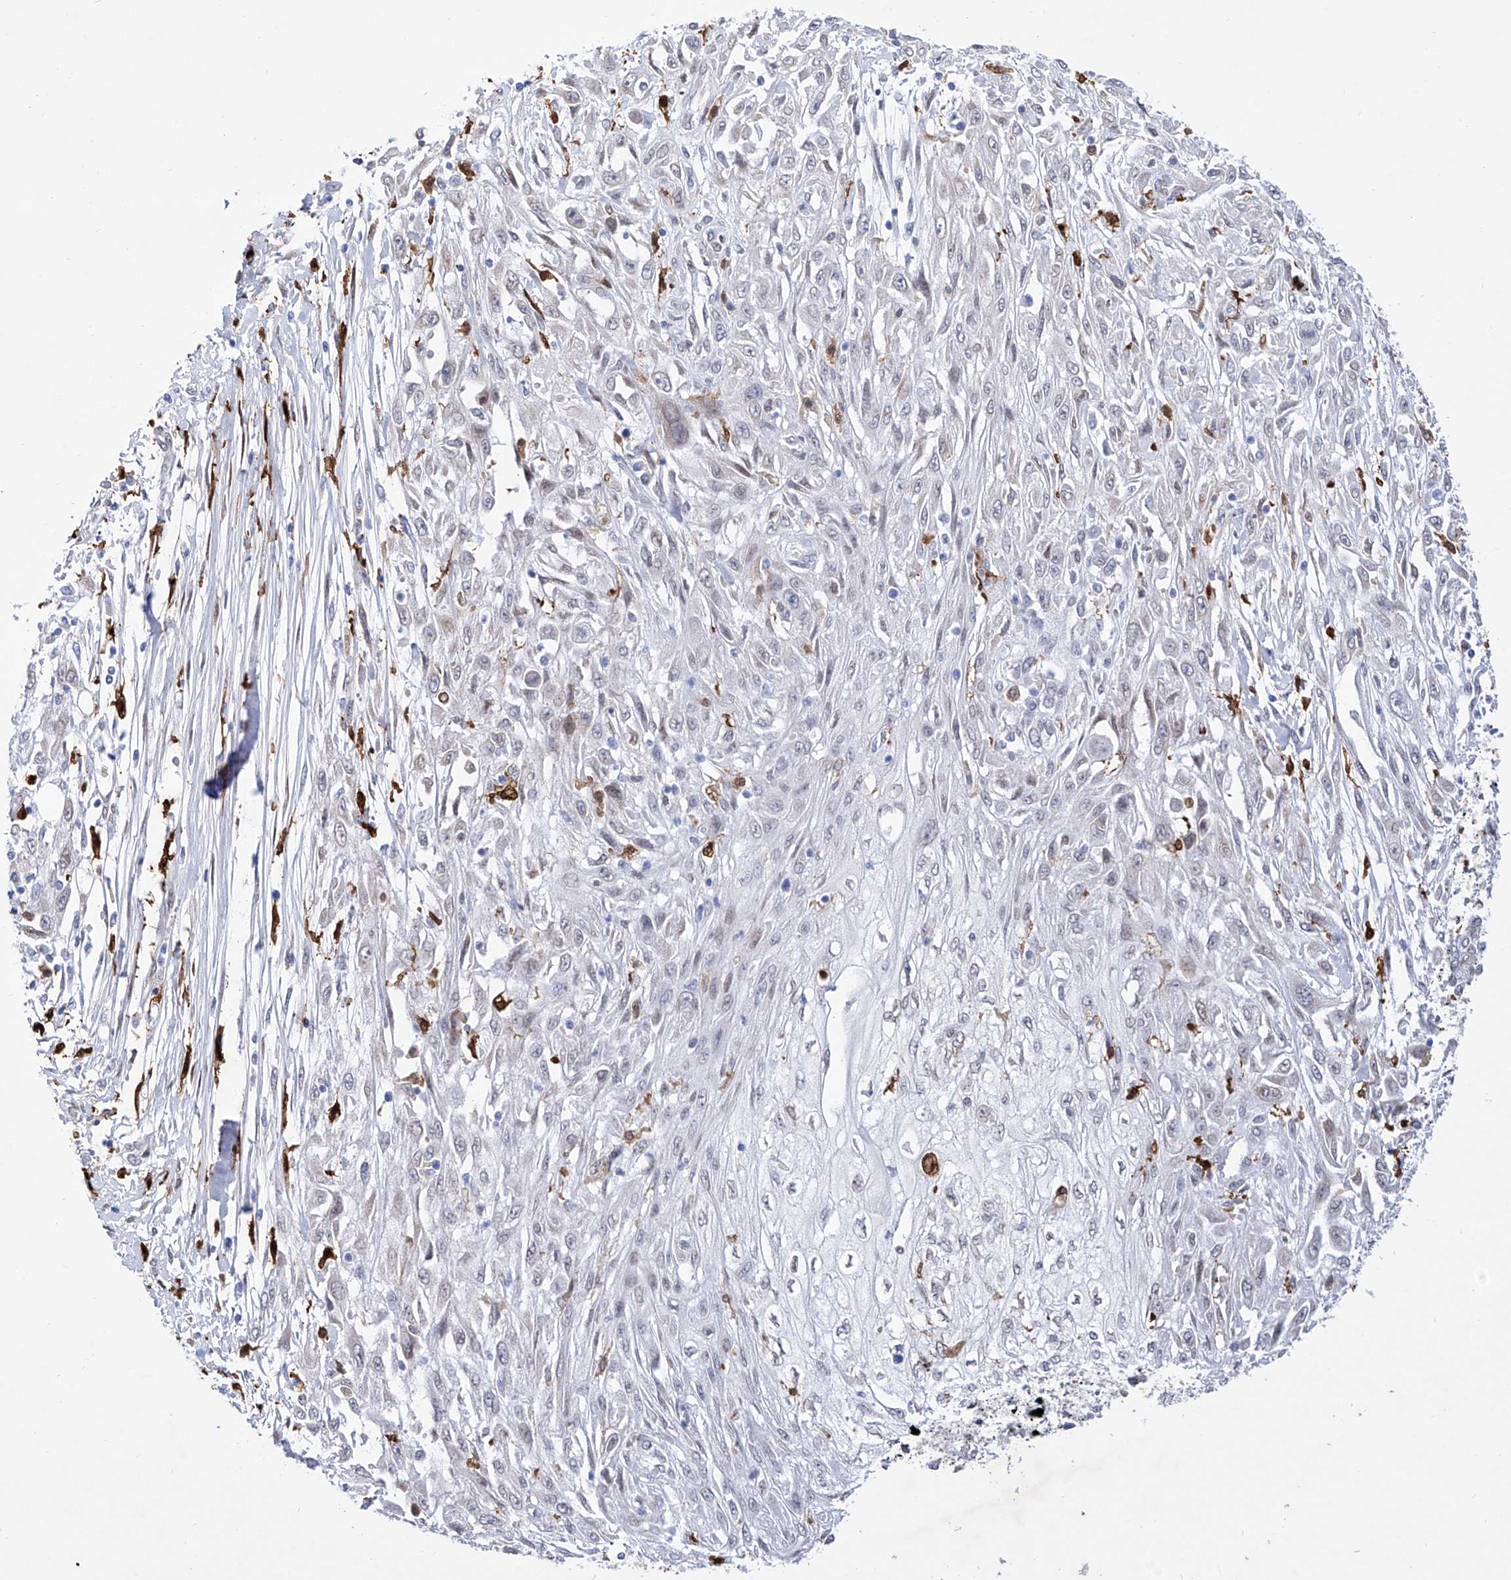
{"staining": {"intensity": "negative", "quantity": "none", "location": "none"}, "tissue": "skin cancer", "cell_type": "Tumor cells", "image_type": "cancer", "snomed": [{"axis": "morphology", "description": "Squamous cell carcinoma, NOS"}, {"axis": "morphology", "description": "Squamous cell carcinoma, metastatic, NOS"}, {"axis": "topography", "description": "Skin"}, {"axis": "topography", "description": "Lymph node"}], "caption": "Immunohistochemical staining of human skin cancer (squamous cell carcinoma) demonstrates no significant positivity in tumor cells.", "gene": "LCLAT1", "patient": {"sex": "male", "age": 75}}